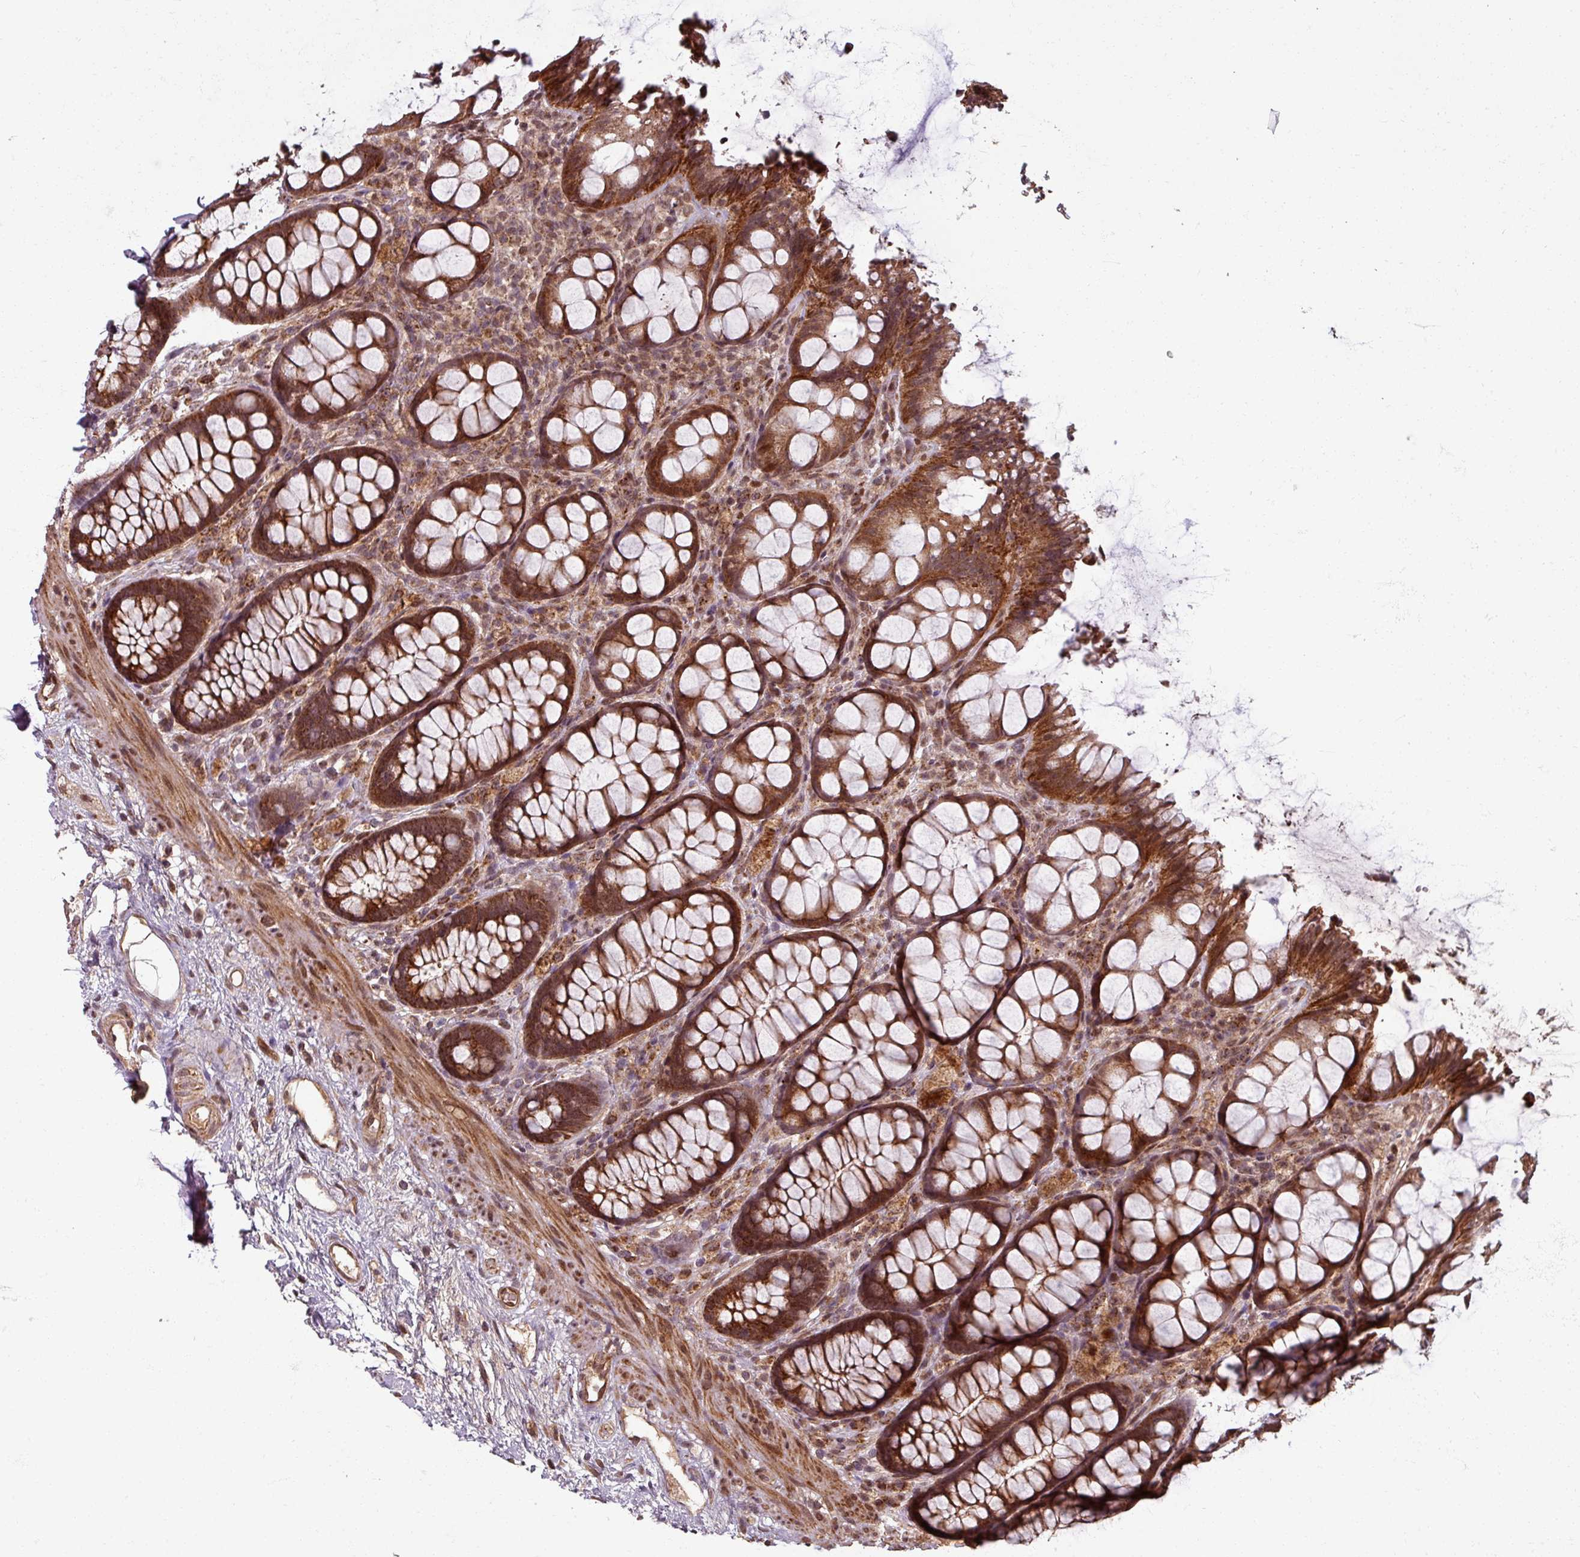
{"staining": {"intensity": "strong", "quantity": ">75%", "location": "cytoplasmic/membranous,nuclear"}, "tissue": "rectum", "cell_type": "Glandular cells", "image_type": "normal", "snomed": [{"axis": "morphology", "description": "Normal tissue, NOS"}, {"axis": "topography", "description": "Rectum"}], "caption": "DAB (3,3'-diaminobenzidine) immunohistochemical staining of normal human rectum demonstrates strong cytoplasmic/membranous,nuclear protein positivity in approximately >75% of glandular cells. The protein is stained brown, and the nuclei are stained in blue (DAB IHC with brightfield microscopy, high magnification).", "gene": "SWI5", "patient": {"sex": "female", "age": 67}}